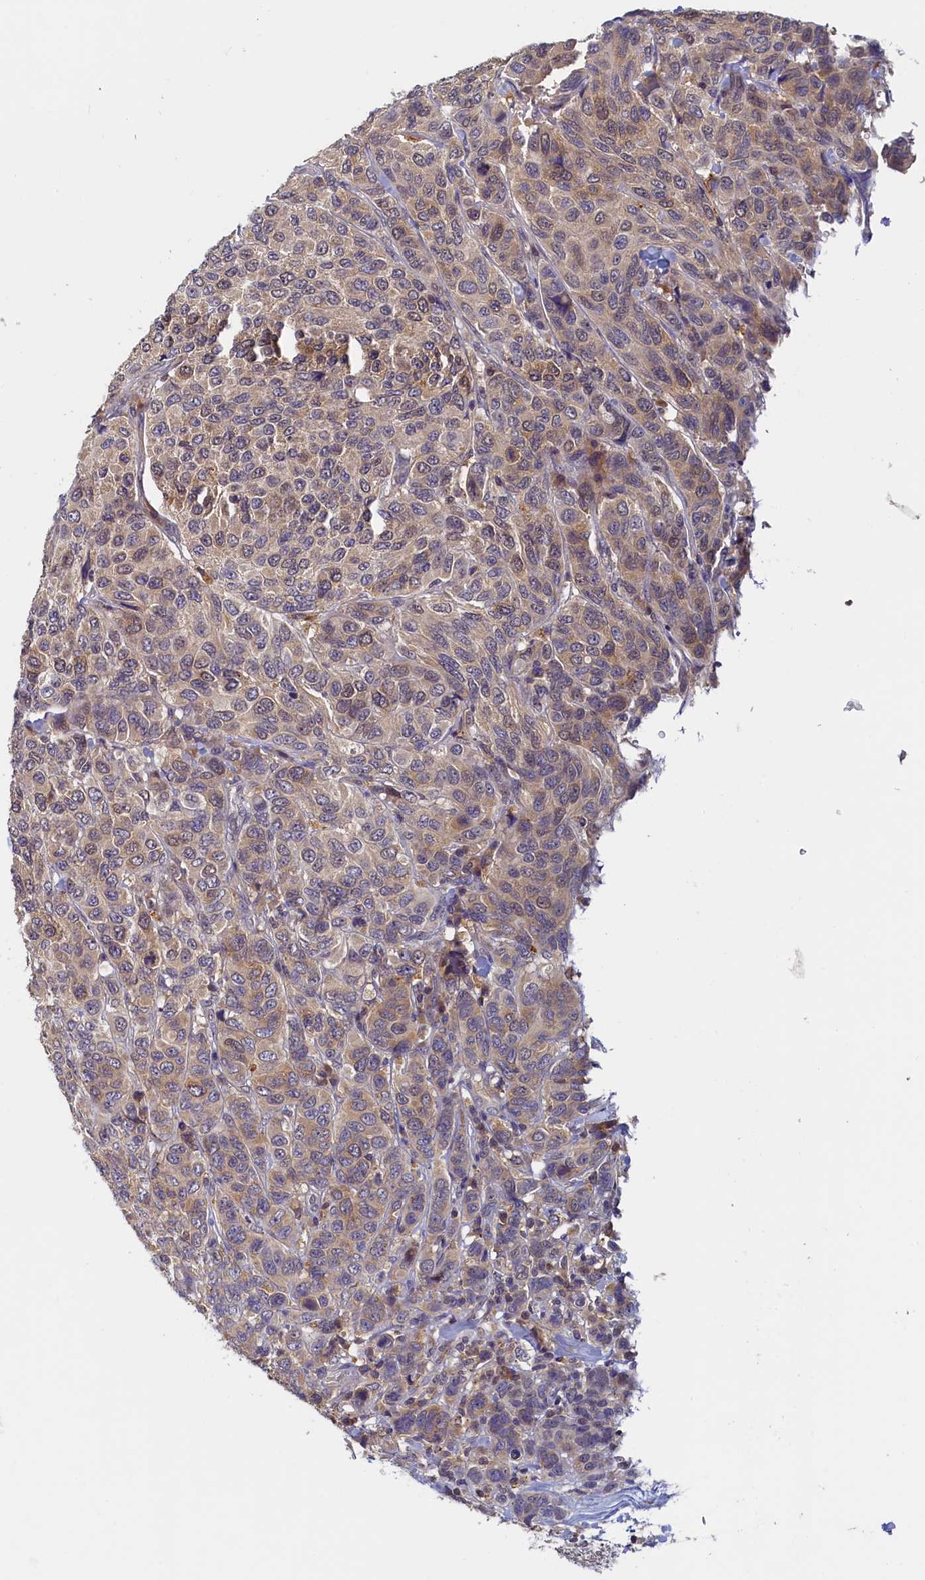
{"staining": {"intensity": "moderate", "quantity": "25%-75%", "location": "cytoplasmic/membranous"}, "tissue": "breast cancer", "cell_type": "Tumor cells", "image_type": "cancer", "snomed": [{"axis": "morphology", "description": "Duct carcinoma"}, {"axis": "topography", "description": "Breast"}], "caption": "Immunohistochemistry photomicrograph of neoplastic tissue: human breast cancer stained using immunohistochemistry (IHC) shows medium levels of moderate protein expression localized specifically in the cytoplasmic/membranous of tumor cells, appearing as a cytoplasmic/membranous brown color.", "gene": "PAAF1", "patient": {"sex": "female", "age": 55}}